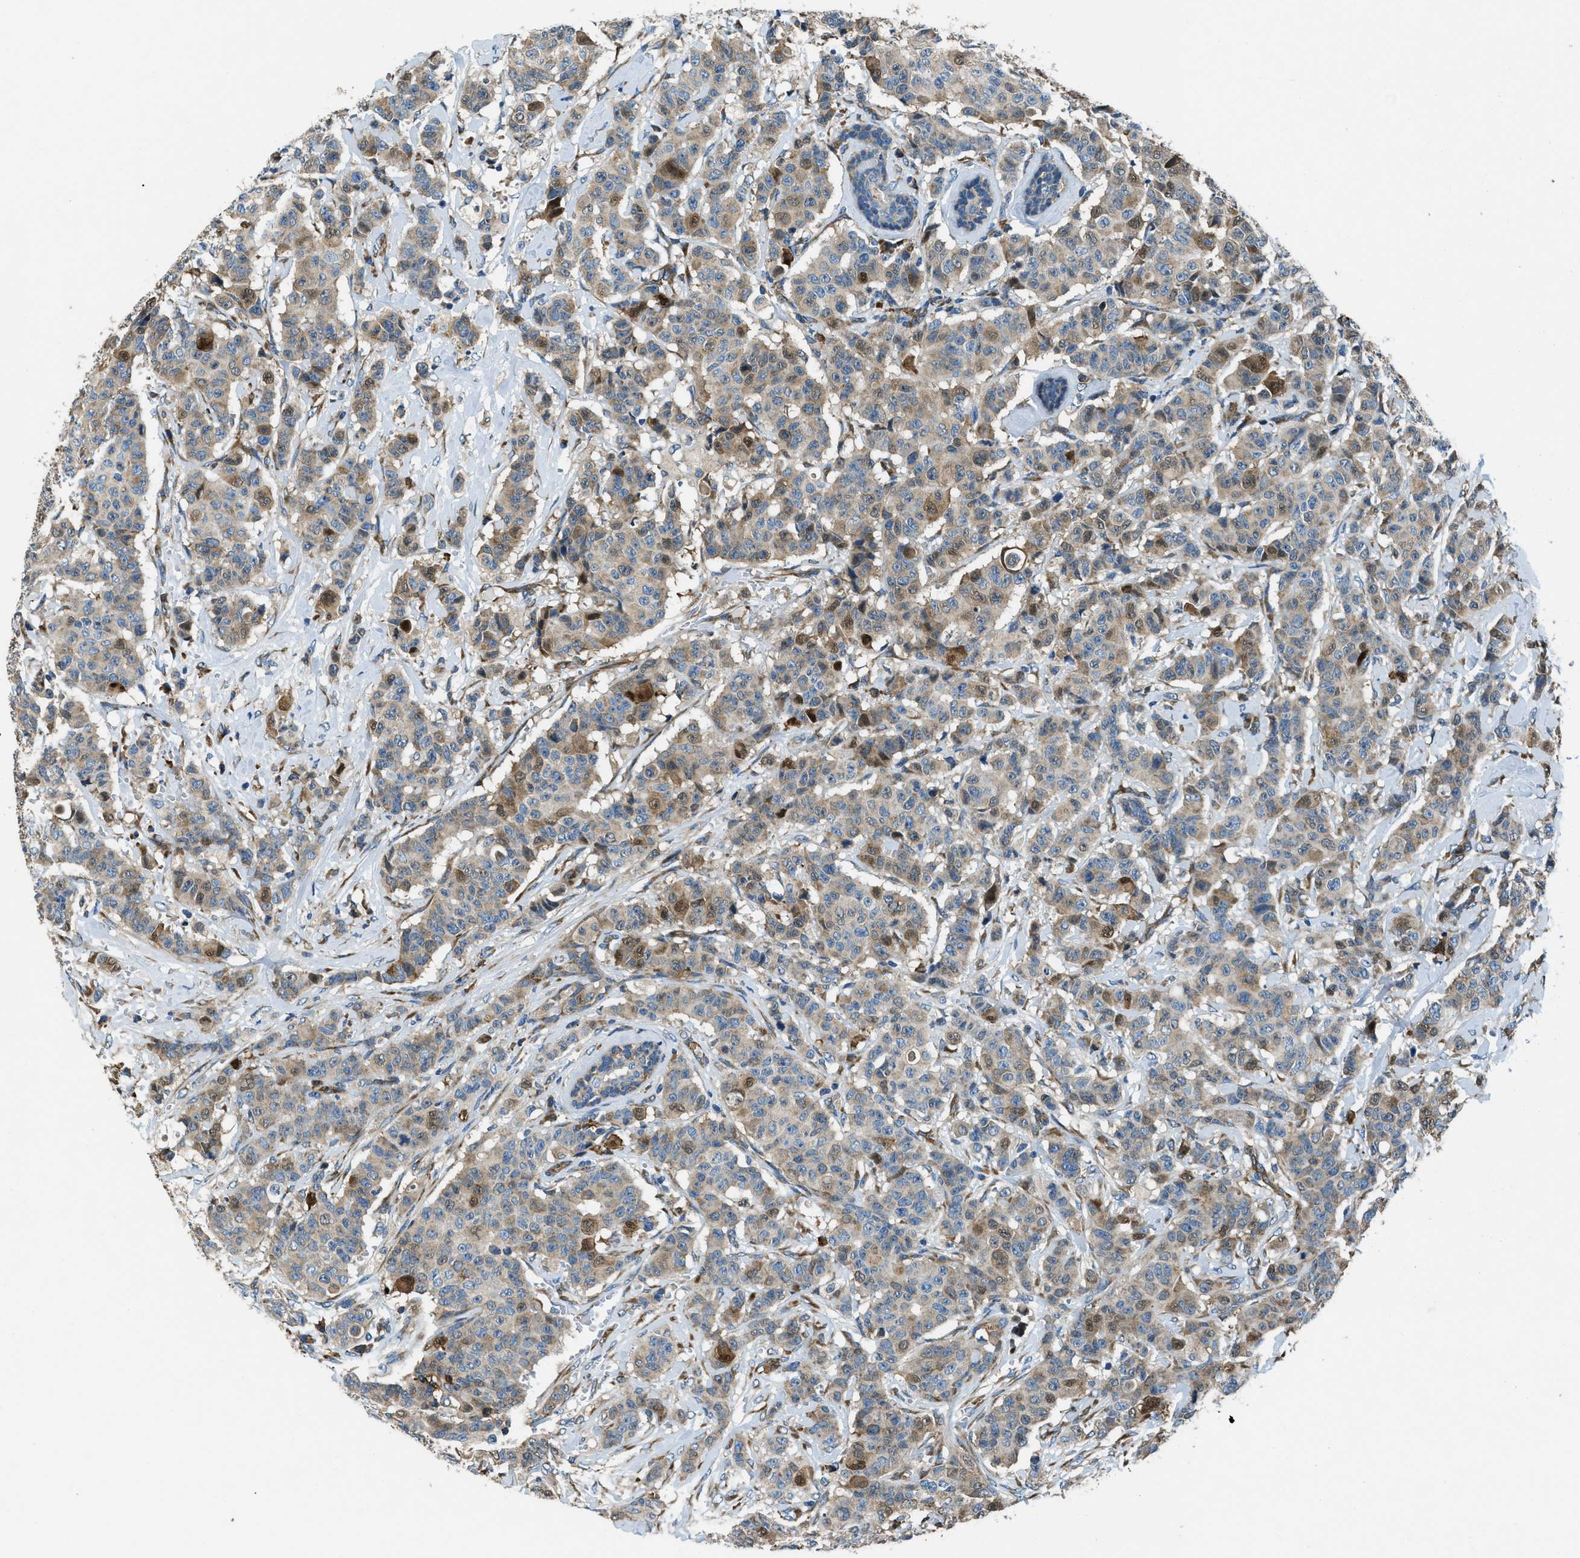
{"staining": {"intensity": "weak", "quantity": ">75%", "location": "cytoplasmic/membranous"}, "tissue": "breast cancer", "cell_type": "Tumor cells", "image_type": "cancer", "snomed": [{"axis": "morphology", "description": "Normal tissue, NOS"}, {"axis": "morphology", "description": "Duct carcinoma"}, {"axis": "topography", "description": "Breast"}], "caption": "This photomicrograph demonstrates immunohistochemistry (IHC) staining of human breast cancer, with low weak cytoplasmic/membranous positivity in about >75% of tumor cells.", "gene": "GIMAP8", "patient": {"sex": "female", "age": 40}}